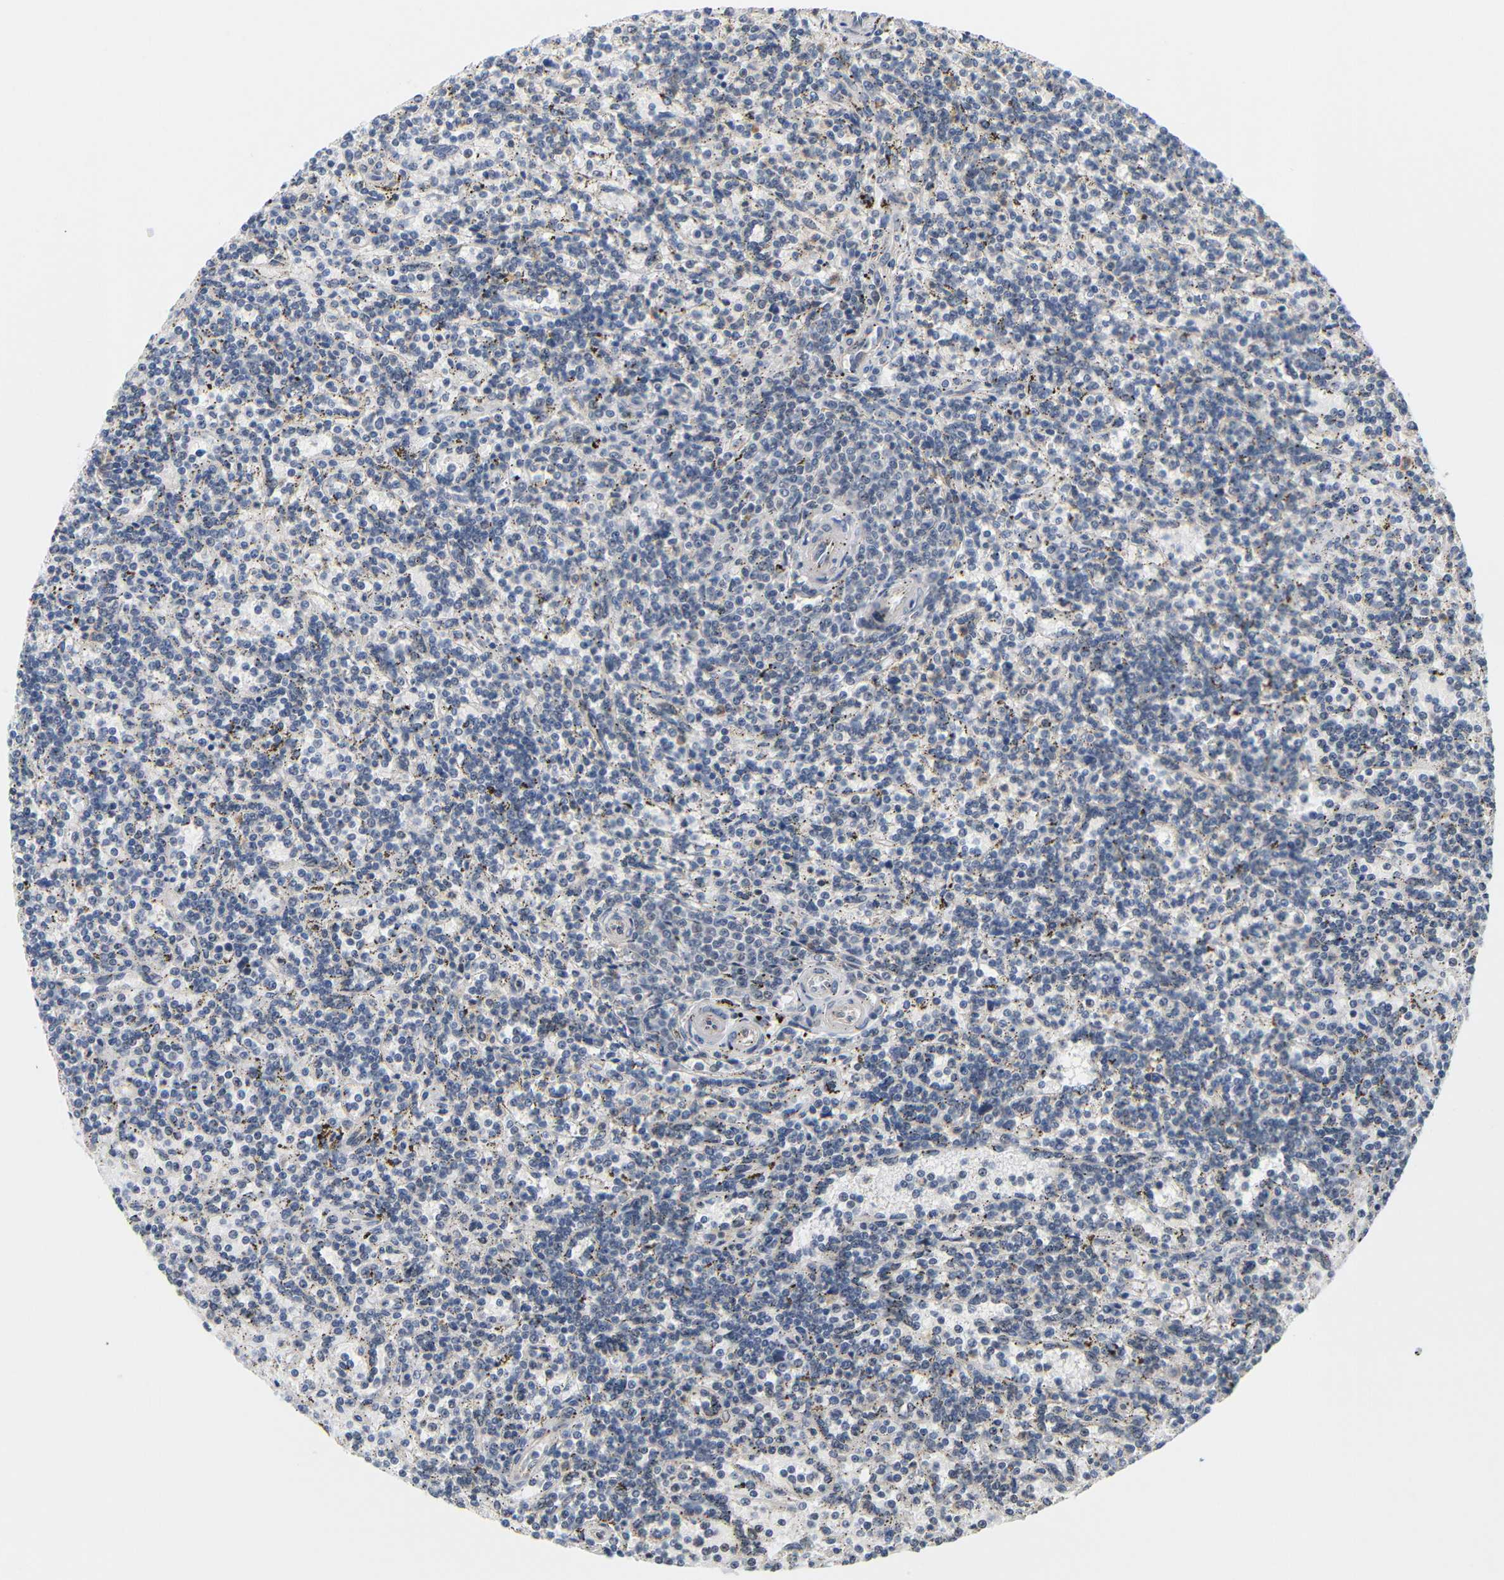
{"staining": {"intensity": "weak", "quantity": "<25%", "location": "nuclear"}, "tissue": "lymphoma", "cell_type": "Tumor cells", "image_type": "cancer", "snomed": [{"axis": "morphology", "description": "Malignant lymphoma, non-Hodgkin's type, Low grade"}, {"axis": "topography", "description": "Spleen"}], "caption": "The immunohistochemistry micrograph has no significant staining in tumor cells of lymphoma tissue.", "gene": "GJA5", "patient": {"sex": "male", "age": 73}}